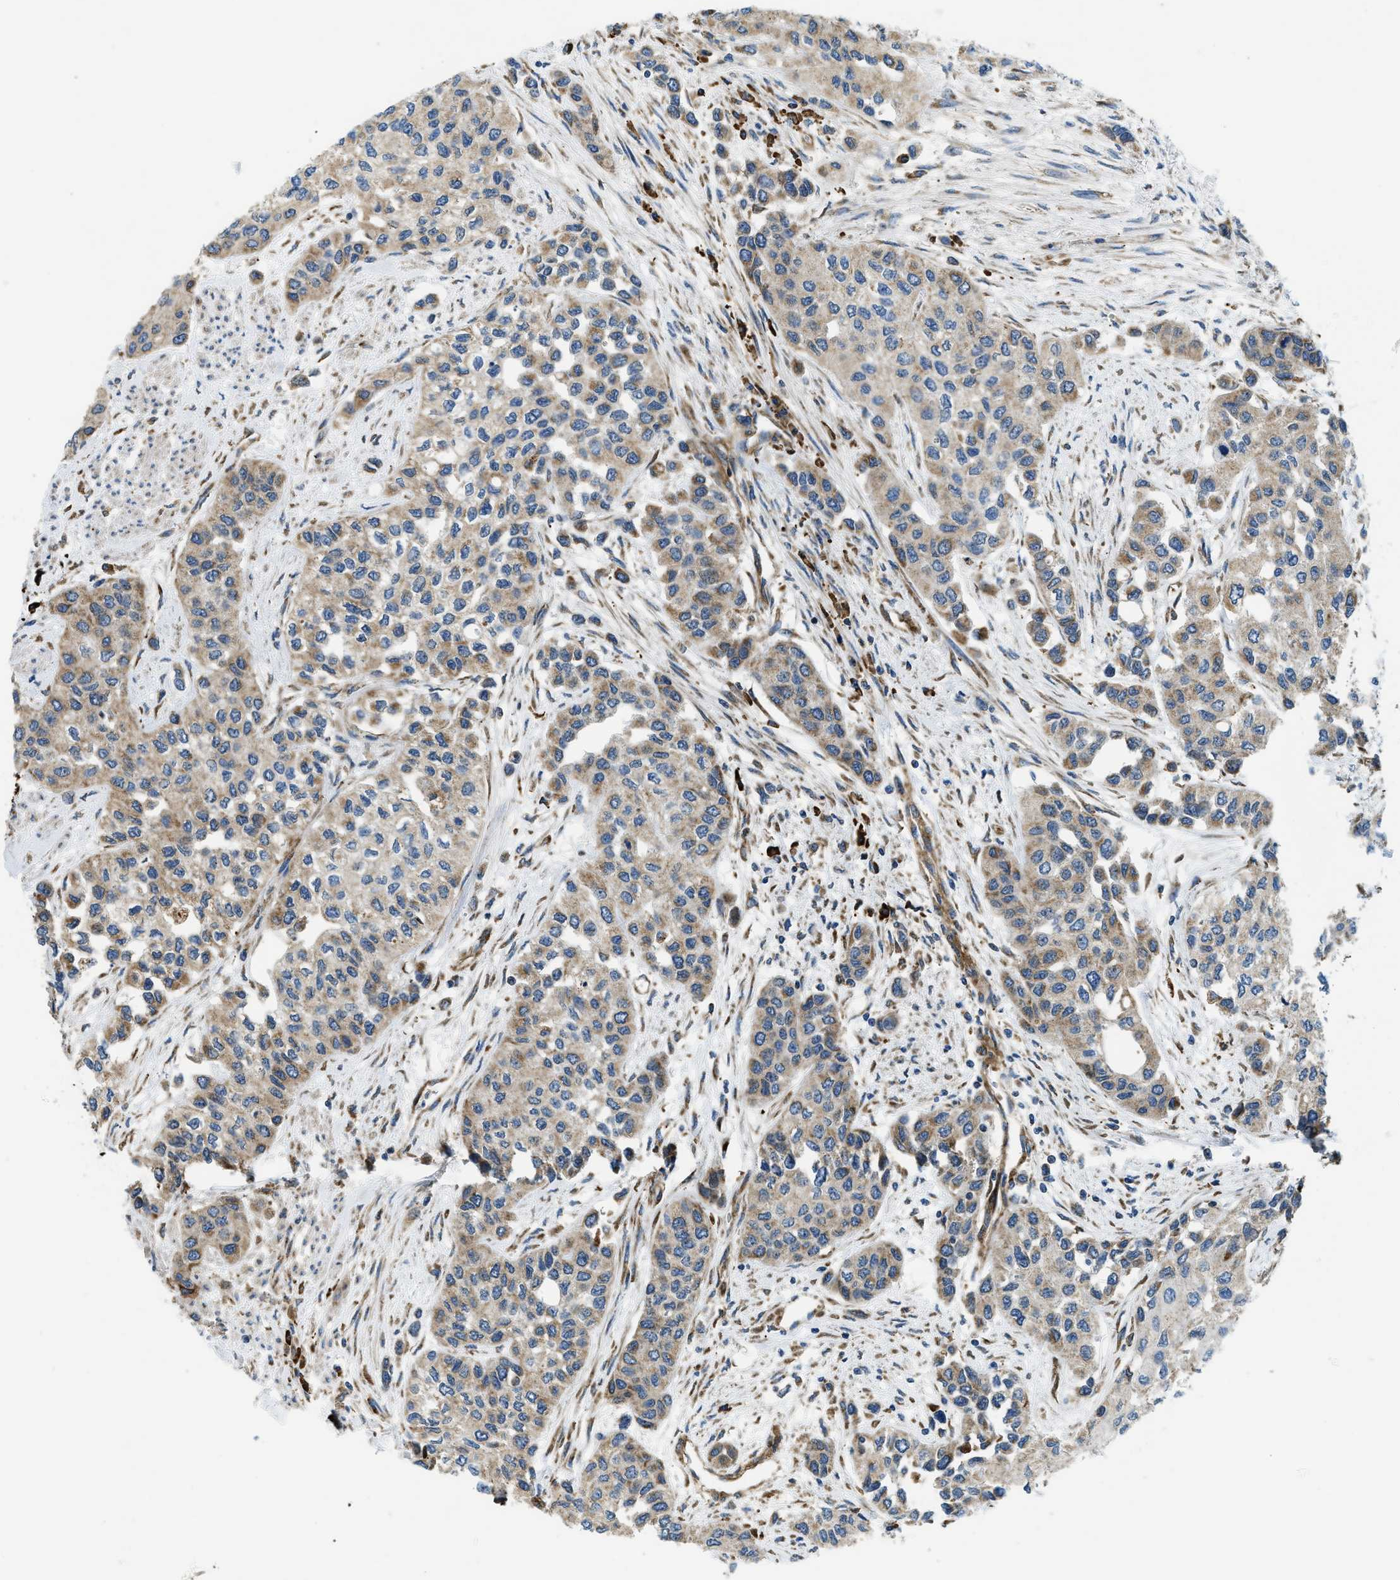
{"staining": {"intensity": "moderate", "quantity": "25%-75%", "location": "cytoplasmic/membranous"}, "tissue": "urothelial cancer", "cell_type": "Tumor cells", "image_type": "cancer", "snomed": [{"axis": "morphology", "description": "Urothelial carcinoma, High grade"}, {"axis": "topography", "description": "Urinary bladder"}], "caption": "A medium amount of moderate cytoplasmic/membranous staining is seen in about 25%-75% of tumor cells in high-grade urothelial carcinoma tissue.", "gene": "CSPG4", "patient": {"sex": "female", "age": 56}}